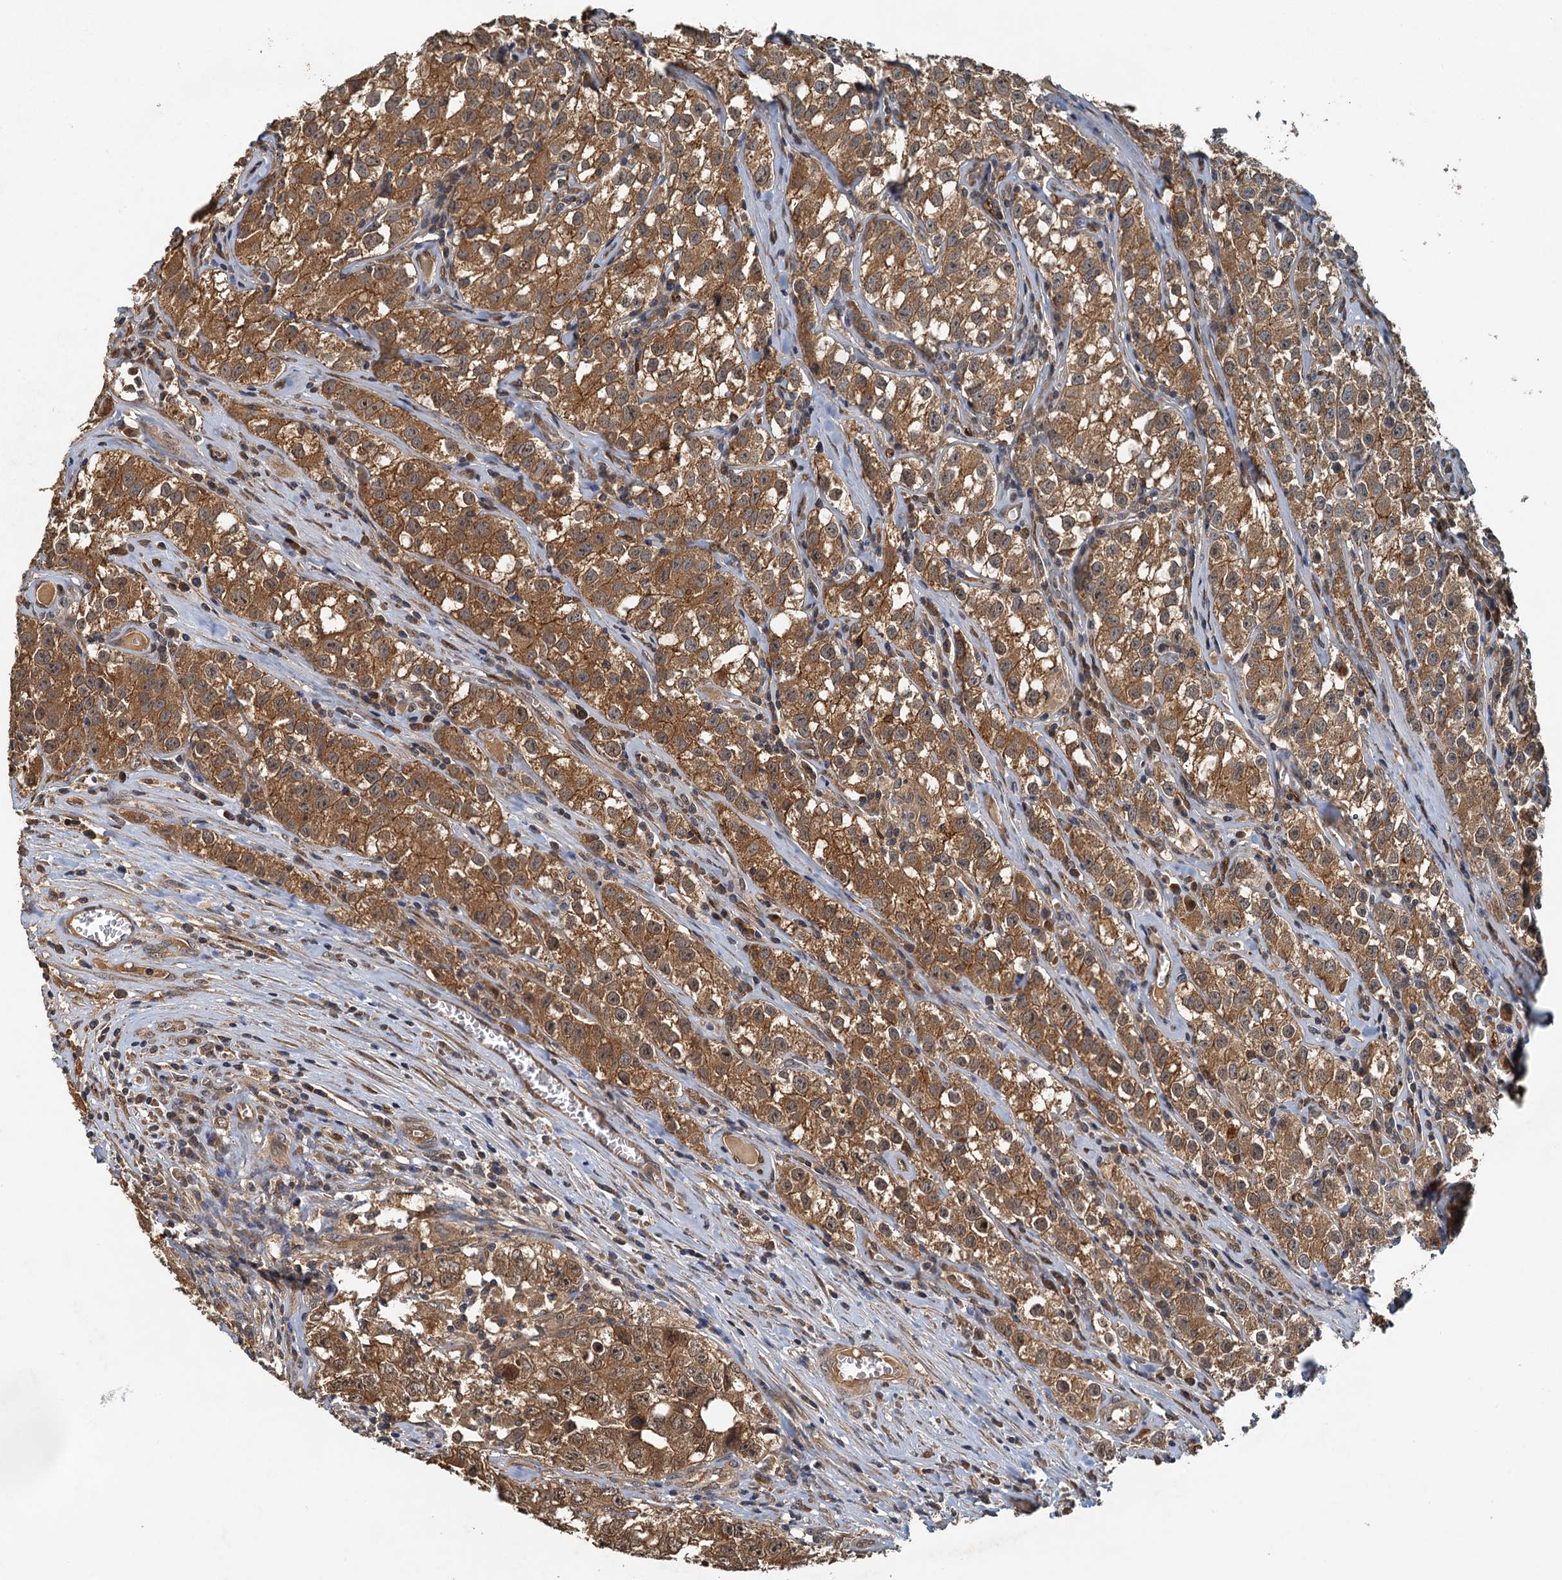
{"staining": {"intensity": "moderate", "quantity": ">75%", "location": "cytoplasmic/membranous"}, "tissue": "testis cancer", "cell_type": "Tumor cells", "image_type": "cancer", "snomed": [{"axis": "morphology", "description": "Seminoma, NOS"}, {"axis": "morphology", "description": "Carcinoma, Embryonal, NOS"}, {"axis": "topography", "description": "Testis"}], "caption": "Human testis cancer (embryonal carcinoma) stained with a protein marker reveals moderate staining in tumor cells.", "gene": "UBL7", "patient": {"sex": "male", "age": 43}}